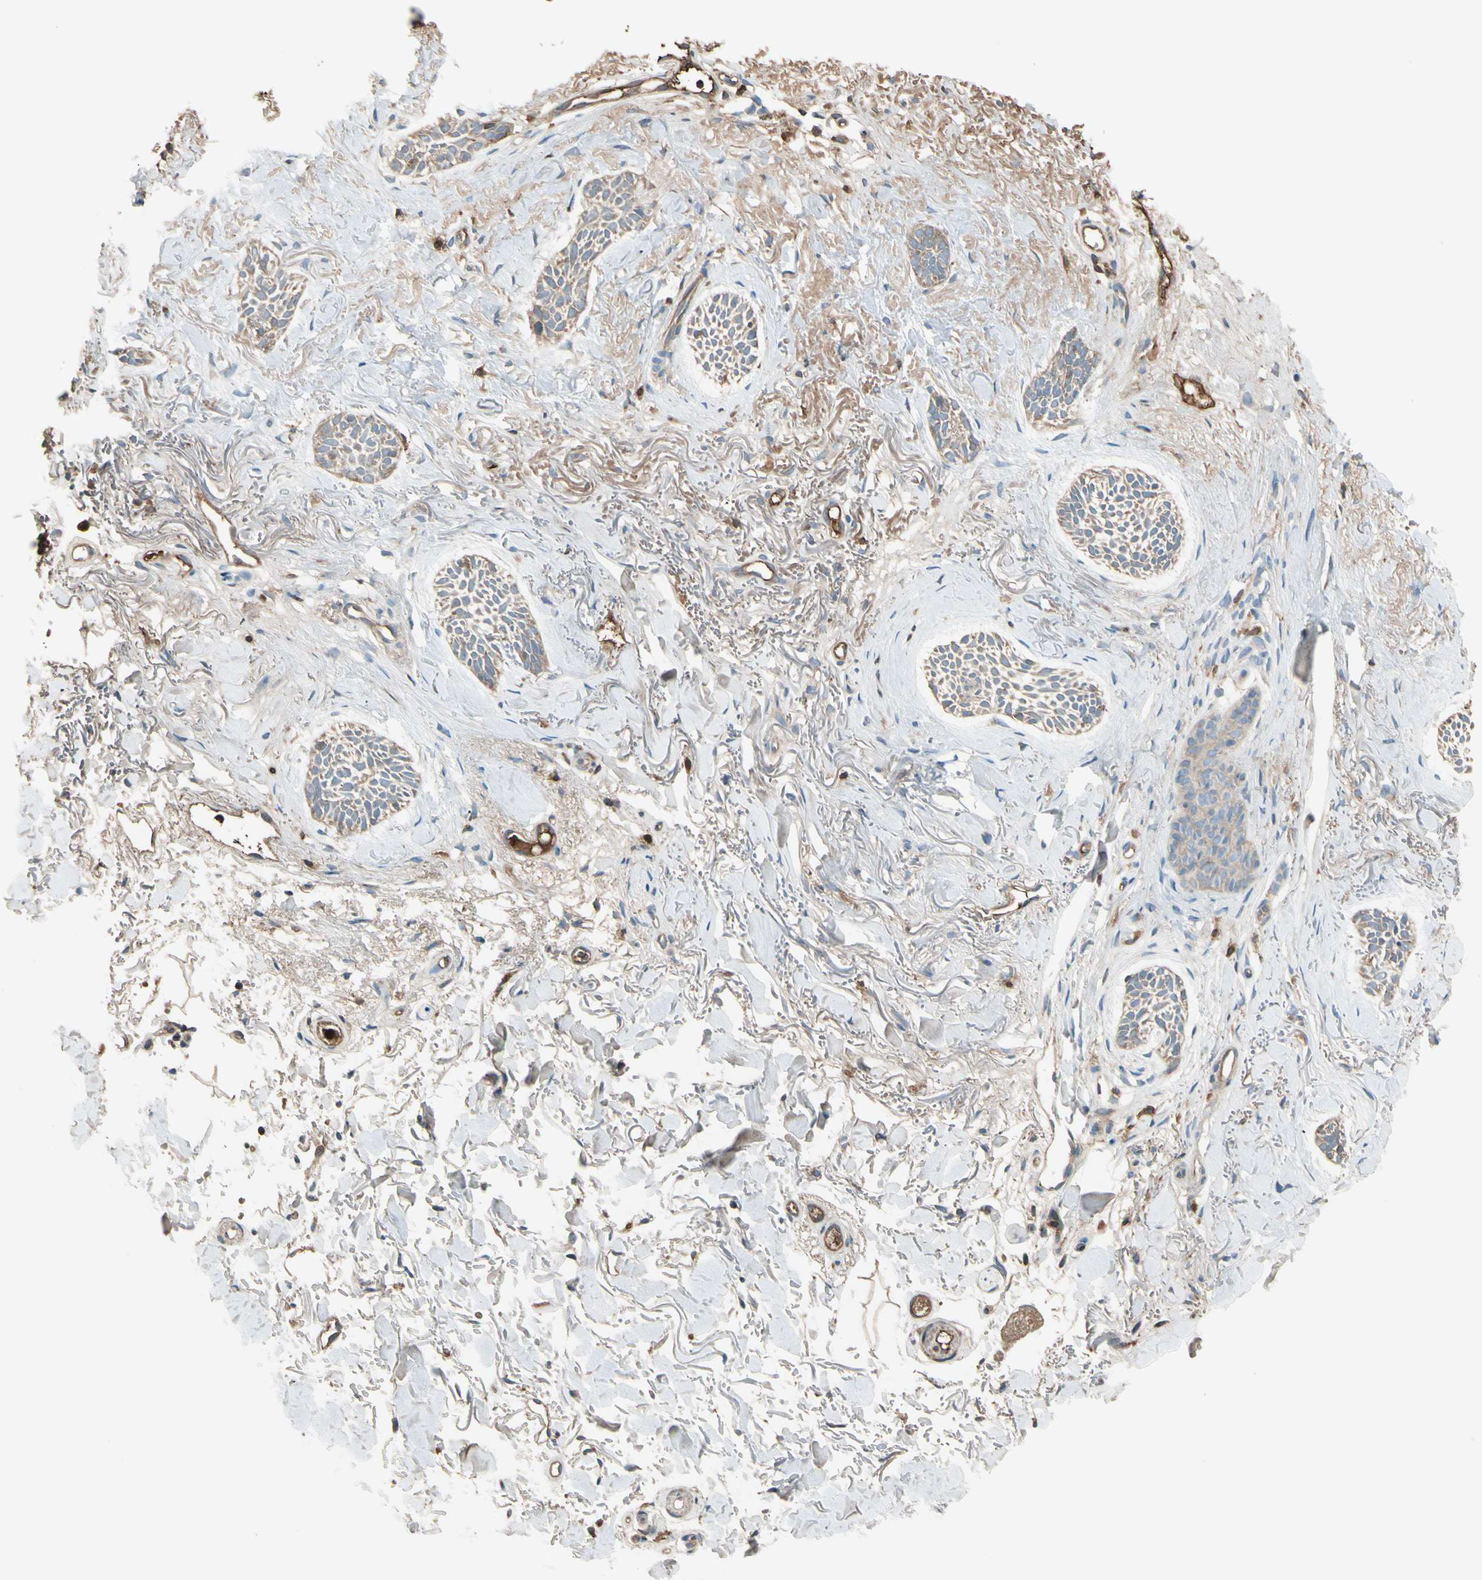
{"staining": {"intensity": "weak", "quantity": ">75%", "location": "cytoplasmic/membranous"}, "tissue": "skin cancer", "cell_type": "Tumor cells", "image_type": "cancer", "snomed": [{"axis": "morphology", "description": "Normal tissue, NOS"}, {"axis": "morphology", "description": "Basal cell carcinoma"}, {"axis": "topography", "description": "Skin"}], "caption": "Human skin cancer stained with a protein marker displays weak staining in tumor cells.", "gene": "STX11", "patient": {"sex": "female", "age": 84}}